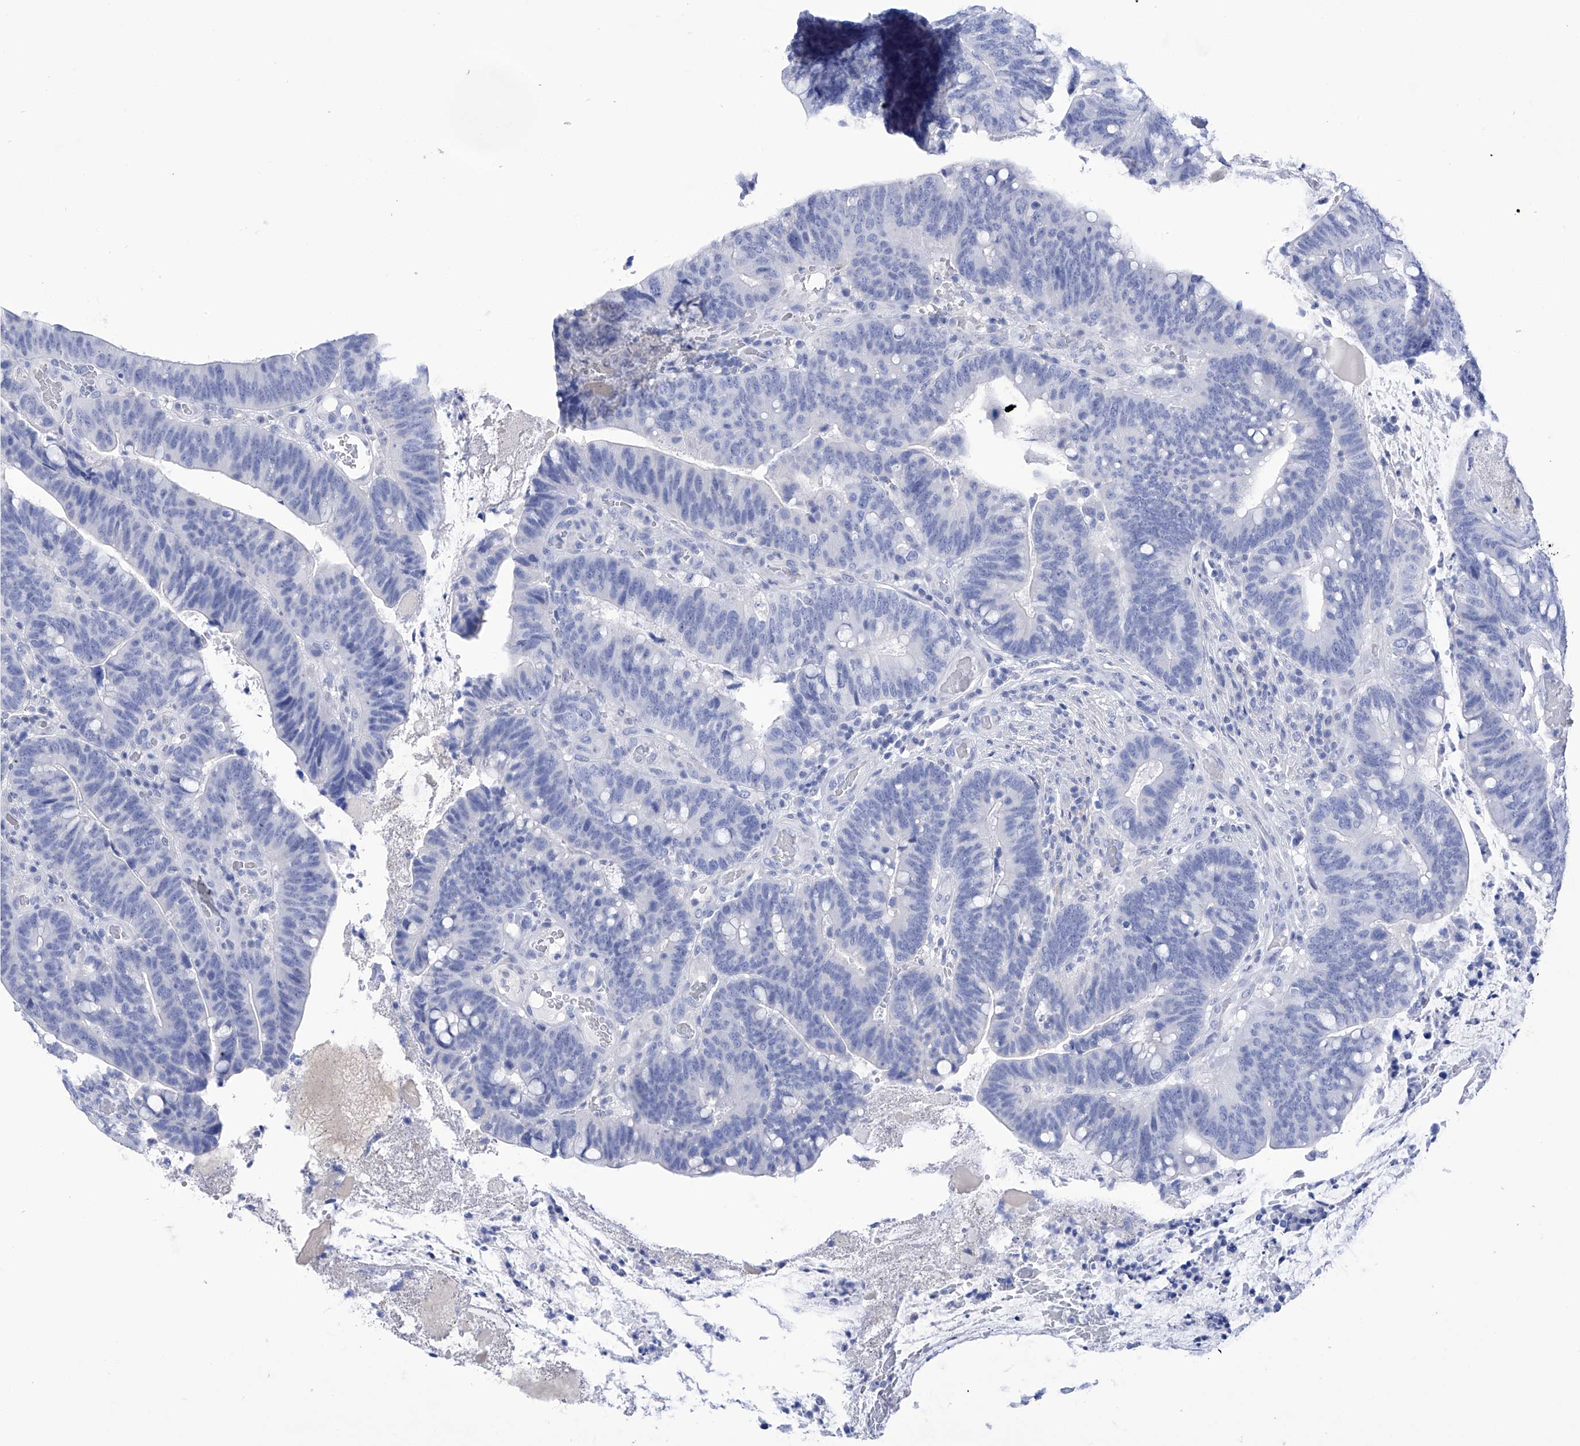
{"staining": {"intensity": "negative", "quantity": "none", "location": "none"}, "tissue": "colorectal cancer", "cell_type": "Tumor cells", "image_type": "cancer", "snomed": [{"axis": "morphology", "description": "Adenocarcinoma, NOS"}, {"axis": "topography", "description": "Colon"}], "caption": "DAB immunohistochemical staining of colorectal cancer (adenocarcinoma) exhibits no significant staining in tumor cells. (Stains: DAB immunohistochemistry (IHC) with hematoxylin counter stain, Microscopy: brightfield microscopy at high magnification).", "gene": "FLG", "patient": {"sex": "female", "age": 66}}